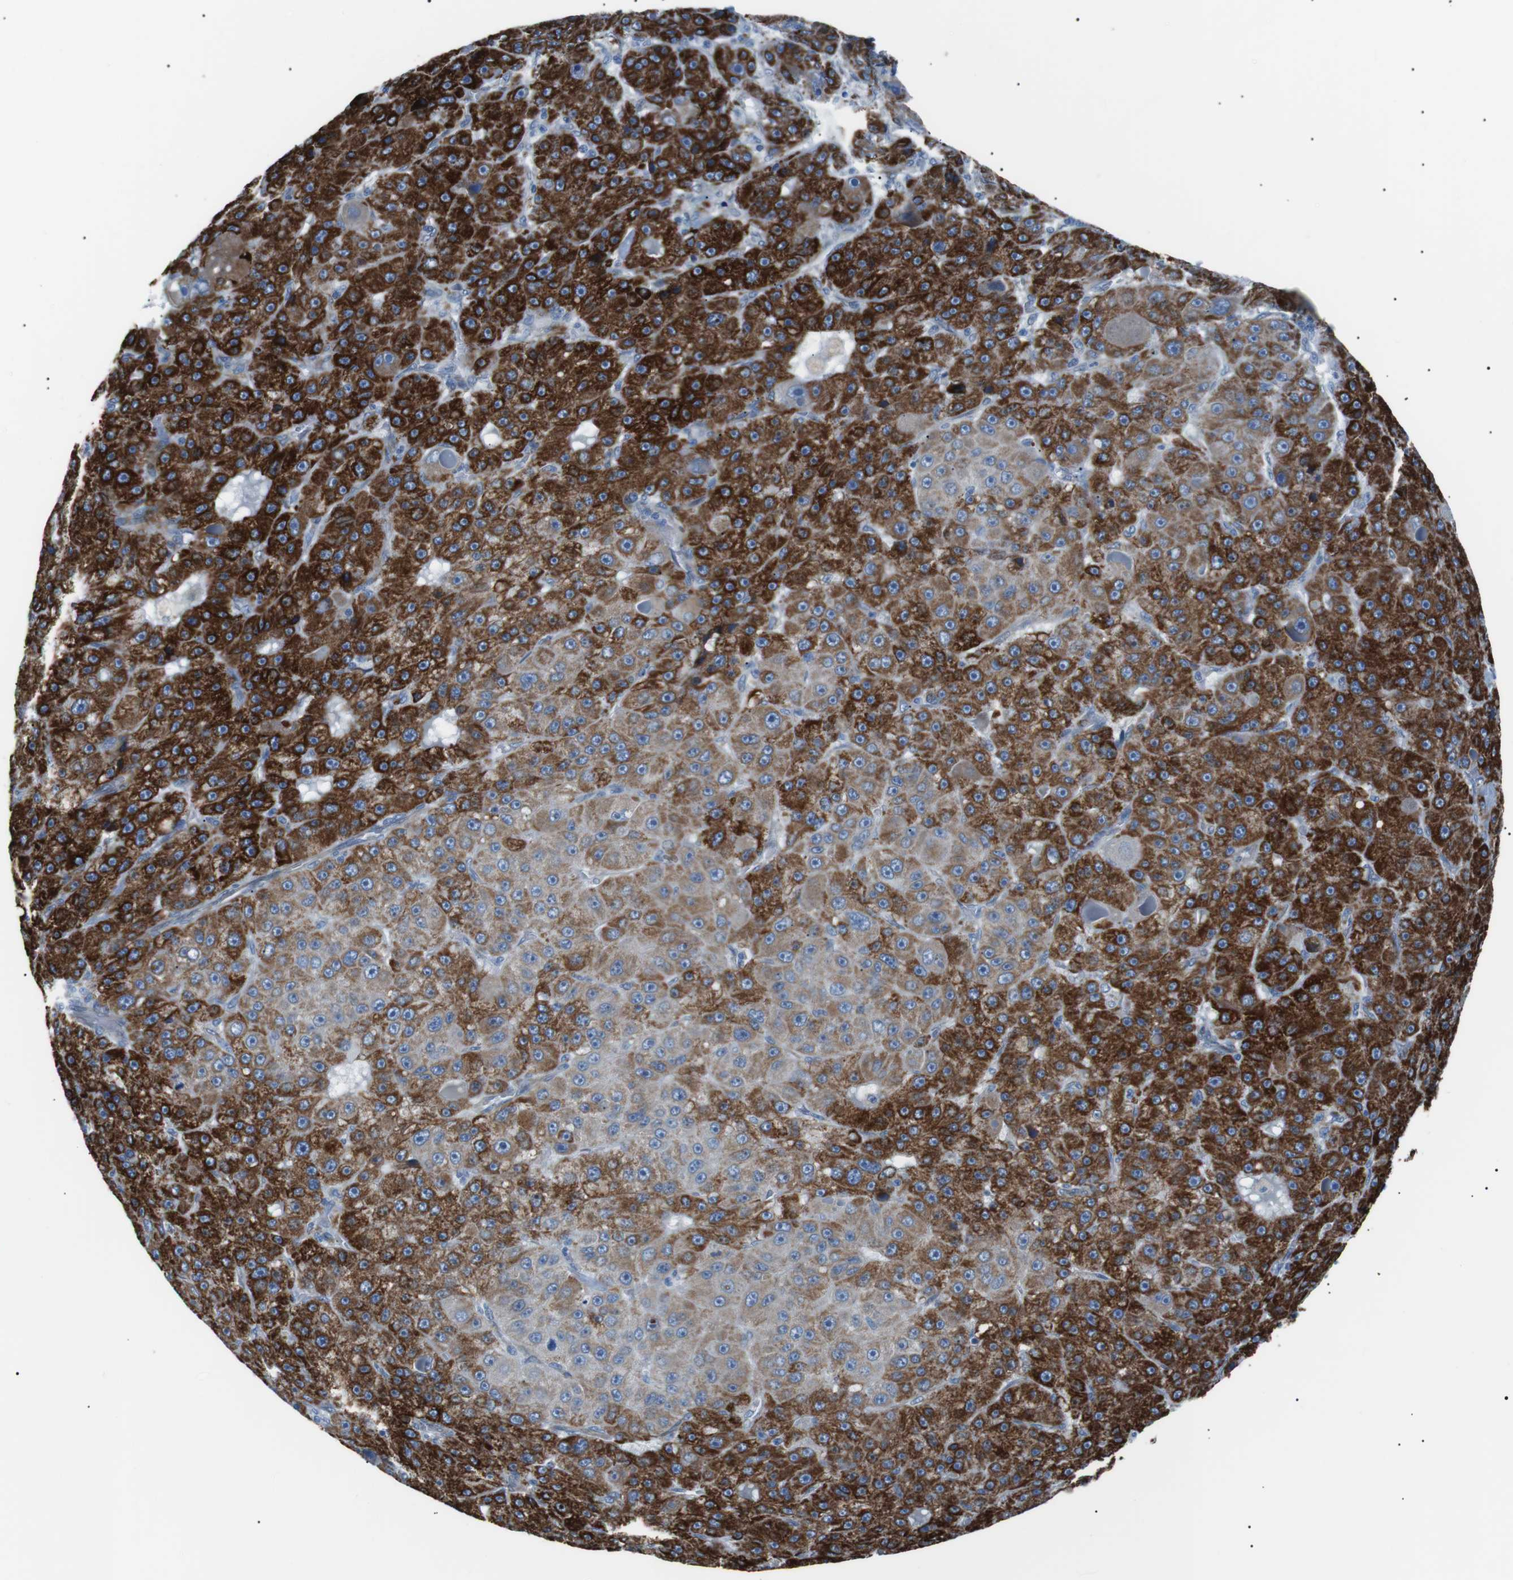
{"staining": {"intensity": "strong", "quantity": "25%-75%", "location": "cytoplasmic/membranous"}, "tissue": "liver cancer", "cell_type": "Tumor cells", "image_type": "cancer", "snomed": [{"axis": "morphology", "description": "Carcinoma, Hepatocellular, NOS"}, {"axis": "topography", "description": "Liver"}], "caption": "Liver cancer stained with a brown dye exhibits strong cytoplasmic/membranous positive expression in approximately 25%-75% of tumor cells.", "gene": "MTARC2", "patient": {"sex": "male", "age": 76}}